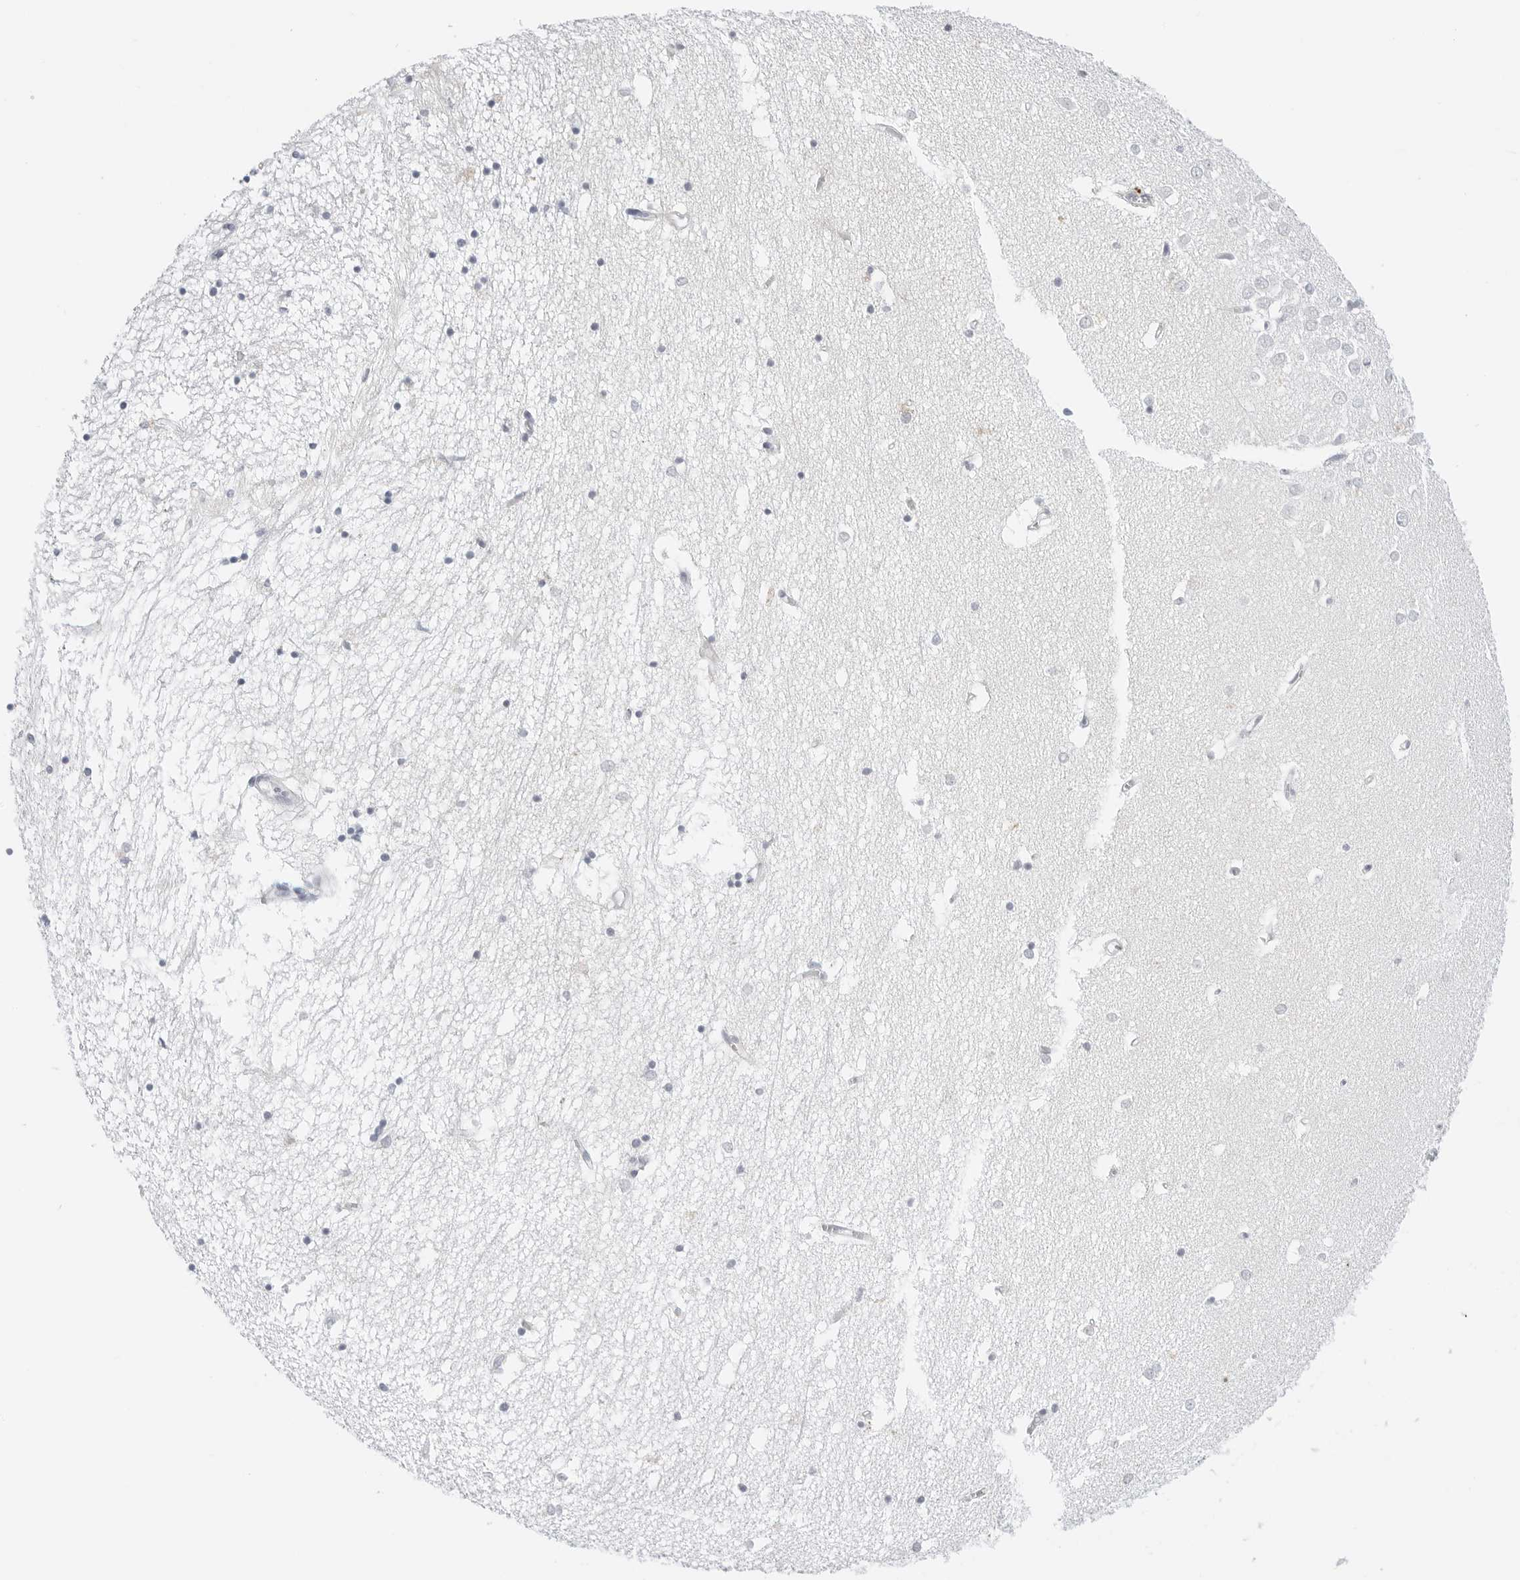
{"staining": {"intensity": "negative", "quantity": "none", "location": "none"}, "tissue": "hippocampus", "cell_type": "Glial cells", "image_type": "normal", "snomed": [{"axis": "morphology", "description": "Normal tissue, NOS"}, {"axis": "topography", "description": "Hippocampus"}], "caption": "DAB immunohistochemical staining of normal human hippocampus displays no significant staining in glial cells.", "gene": "TSEN2", "patient": {"sex": "male", "age": 70}}